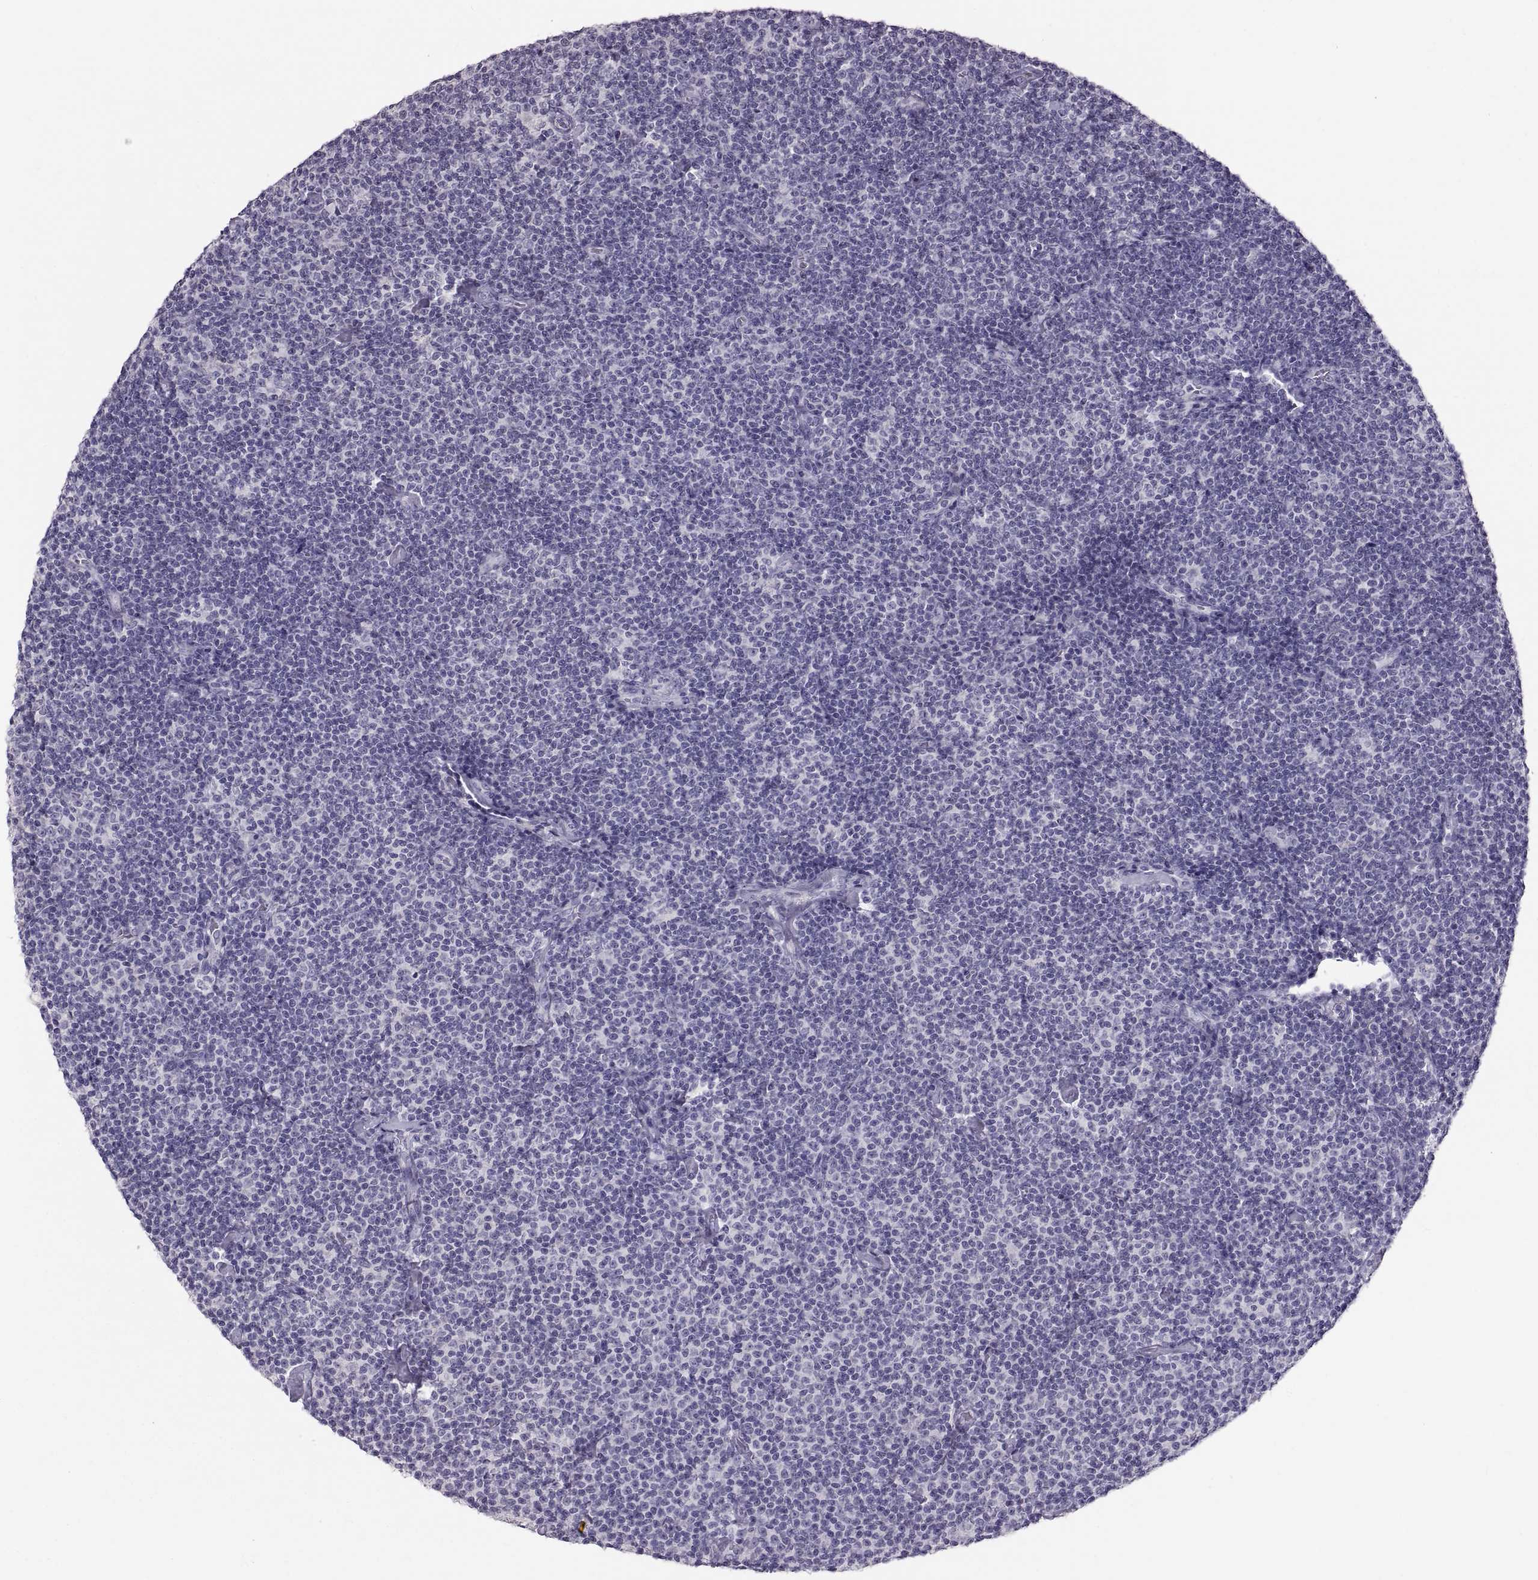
{"staining": {"intensity": "negative", "quantity": "none", "location": "none"}, "tissue": "lymphoma", "cell_type": "Tumor cells", "image_type": "cancer", "snomed": [{"axis": "morphology", "description": "Malignant lymphoma, non-Hodgkin's type, Low grade"}, {"axis": "topography", "description": "Lymph node"}], "caption": "Protein analysis of lymphoma shows no significant expression in tumor cells.", "gene": "WBP2NL", "patient": {"sex": "male", "age": 81}}